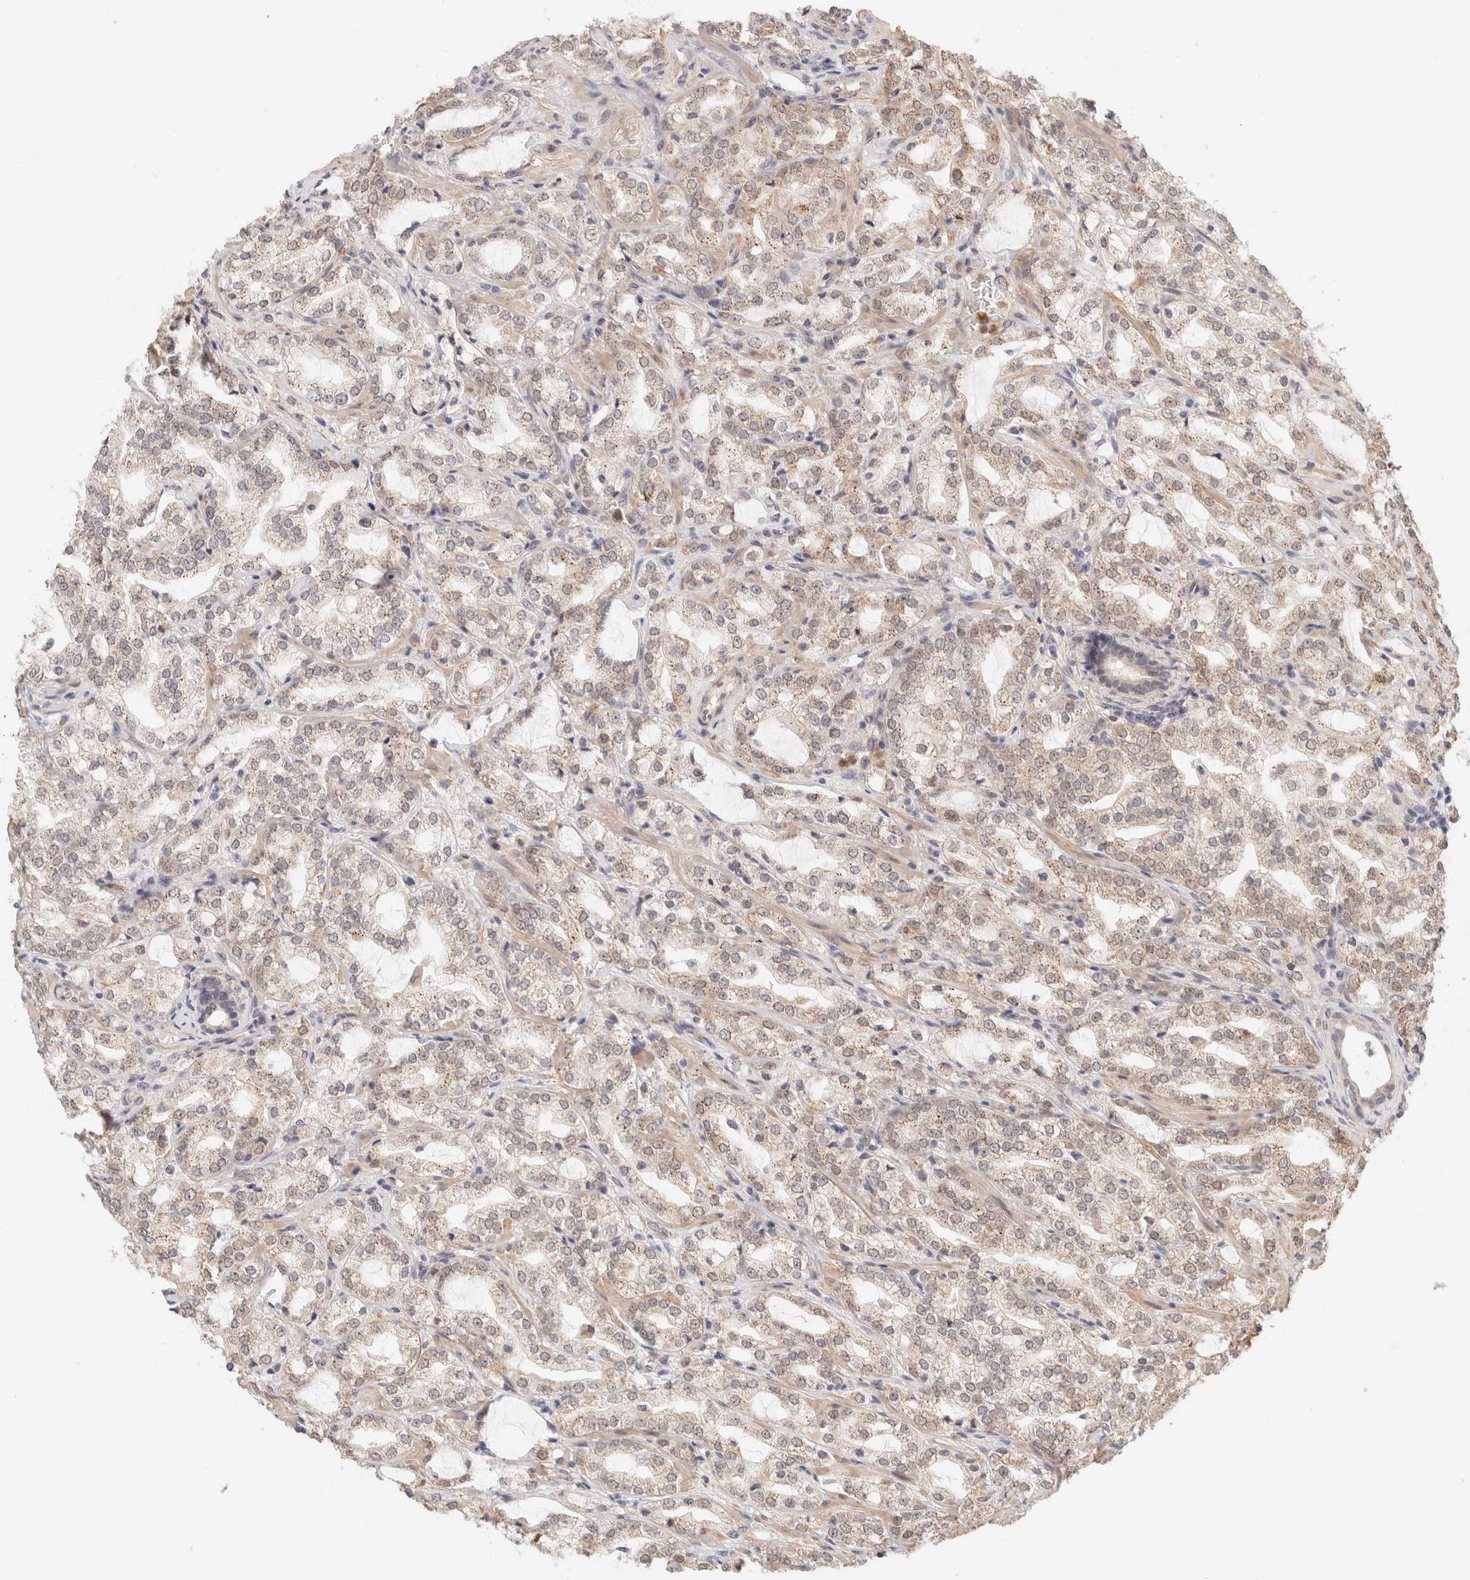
{"staining": {"intensity": "weak", "quantity": "25%-75%", "location": "cytoplasmic/membranous,nuclear"}, "tissue": "prostate cancer", "cell_type": "Tumor cells", "image_type": "cancer", "snomed": [{"axis": "morphology", "description": "Adenocarcinoma, High grade"}, {"axis": "topography", "description": "Prostate"}], "caption": "Prostate cancer (high-grade adenocarcinoma) stained for a protein reveals weak cytoplasmic/membranous and nuclear positivity in tumor cells. Using DAB (3,3'-diaminobenzidine) (brown) and hematoxylin (blue) stains, captured at high magnification using brightfield microscopy.", "gene": "BRPF3", "patient": {"sex": "male", "age": 64}}